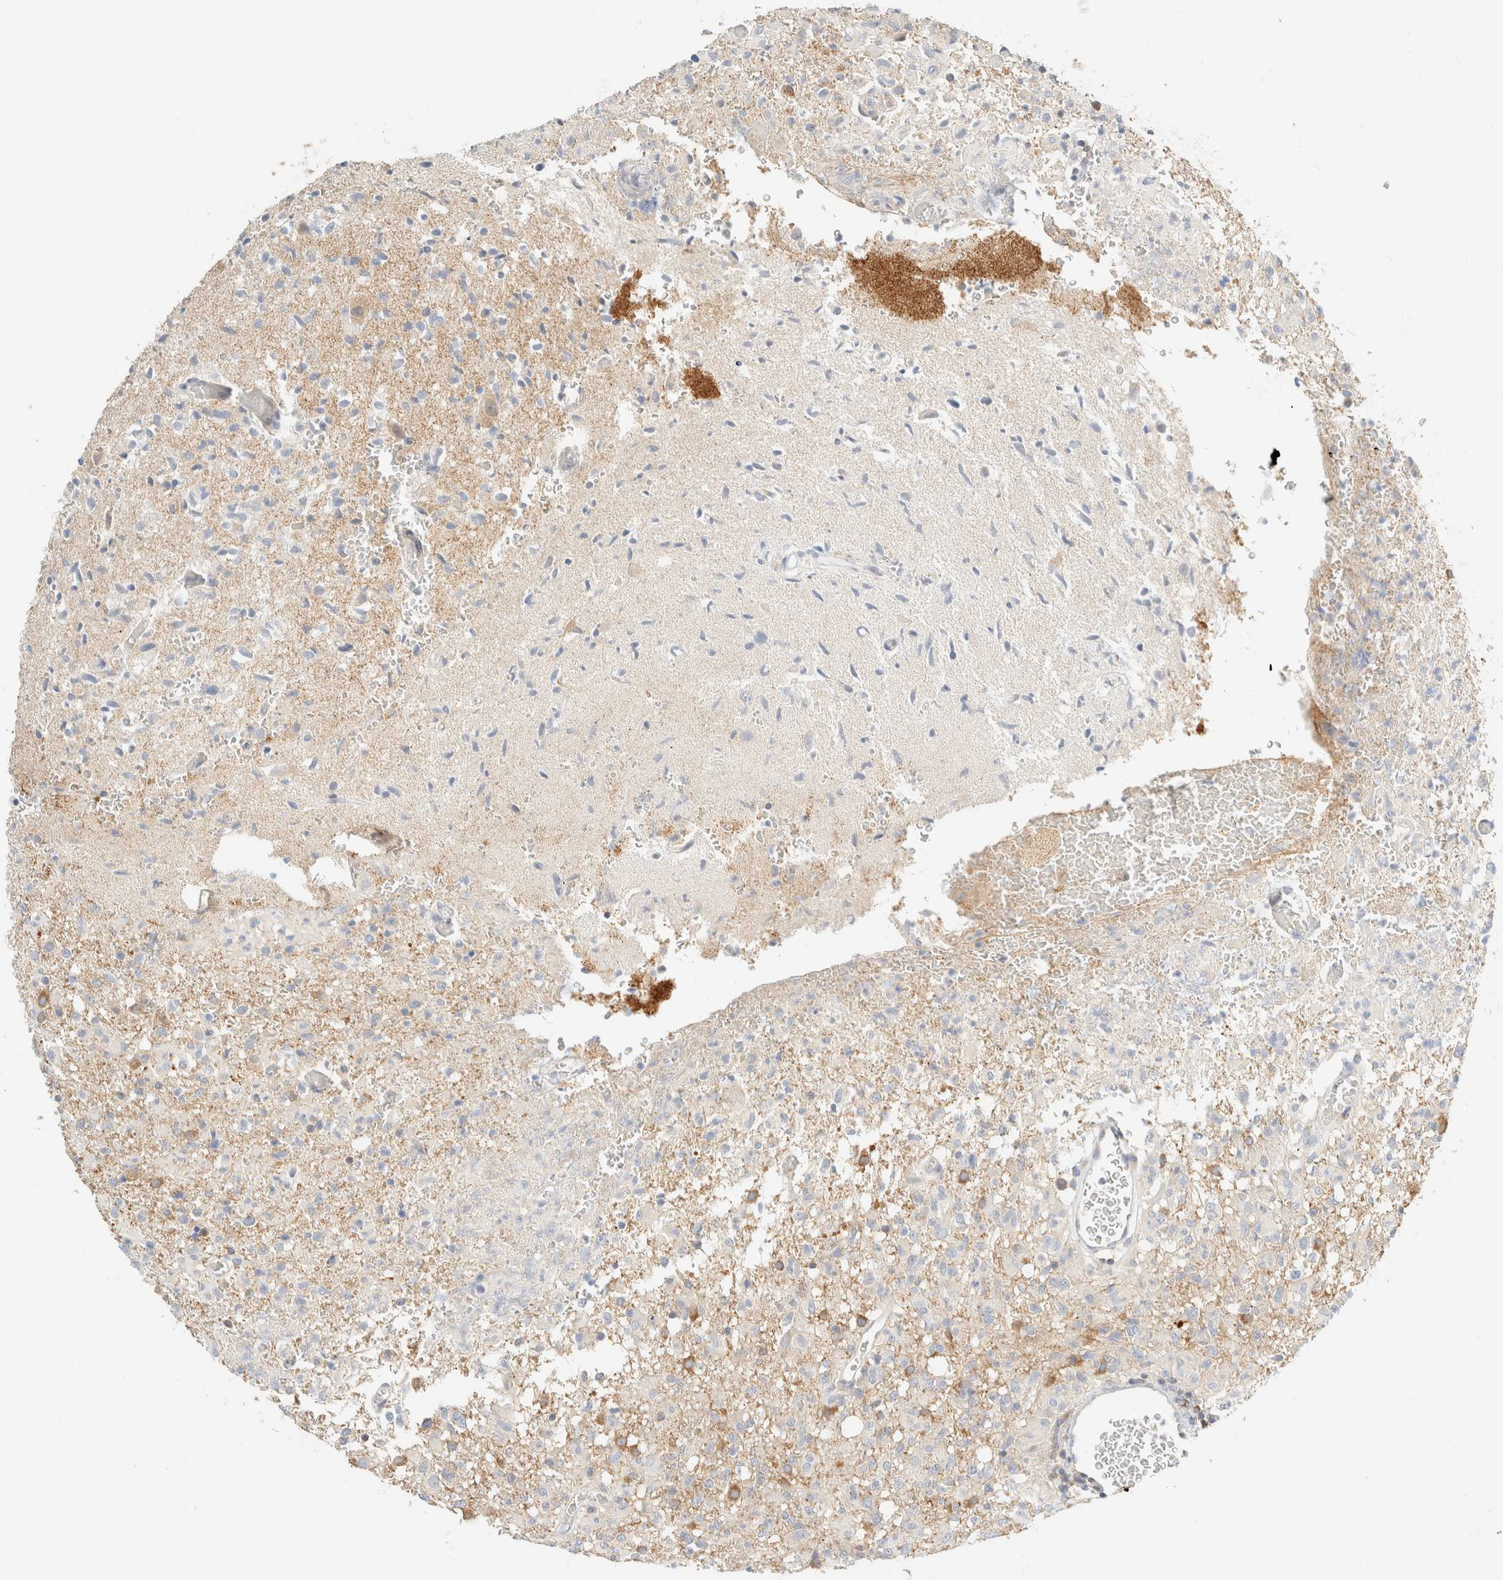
{"staining": {"intensity": "weak", "quantity": "<25%", "location": "cytoplasmic/membranous"}, "tissue": "glioma", "cell_type": "Tumor cells", "image_type": "cancer", "snomed": [{"axis": "morphology", "description": "Glioma, malignant, High grade"}, {"axis": "topography", "description": "Brain"}], "caption": "Immunohistochemistry of malignant high-grade glioma exhibits no expression in tumor cells. Nuclei are stained in blue.", "gene": "SH3GLB2", "patient": {"sex": "female", "age": 57}}